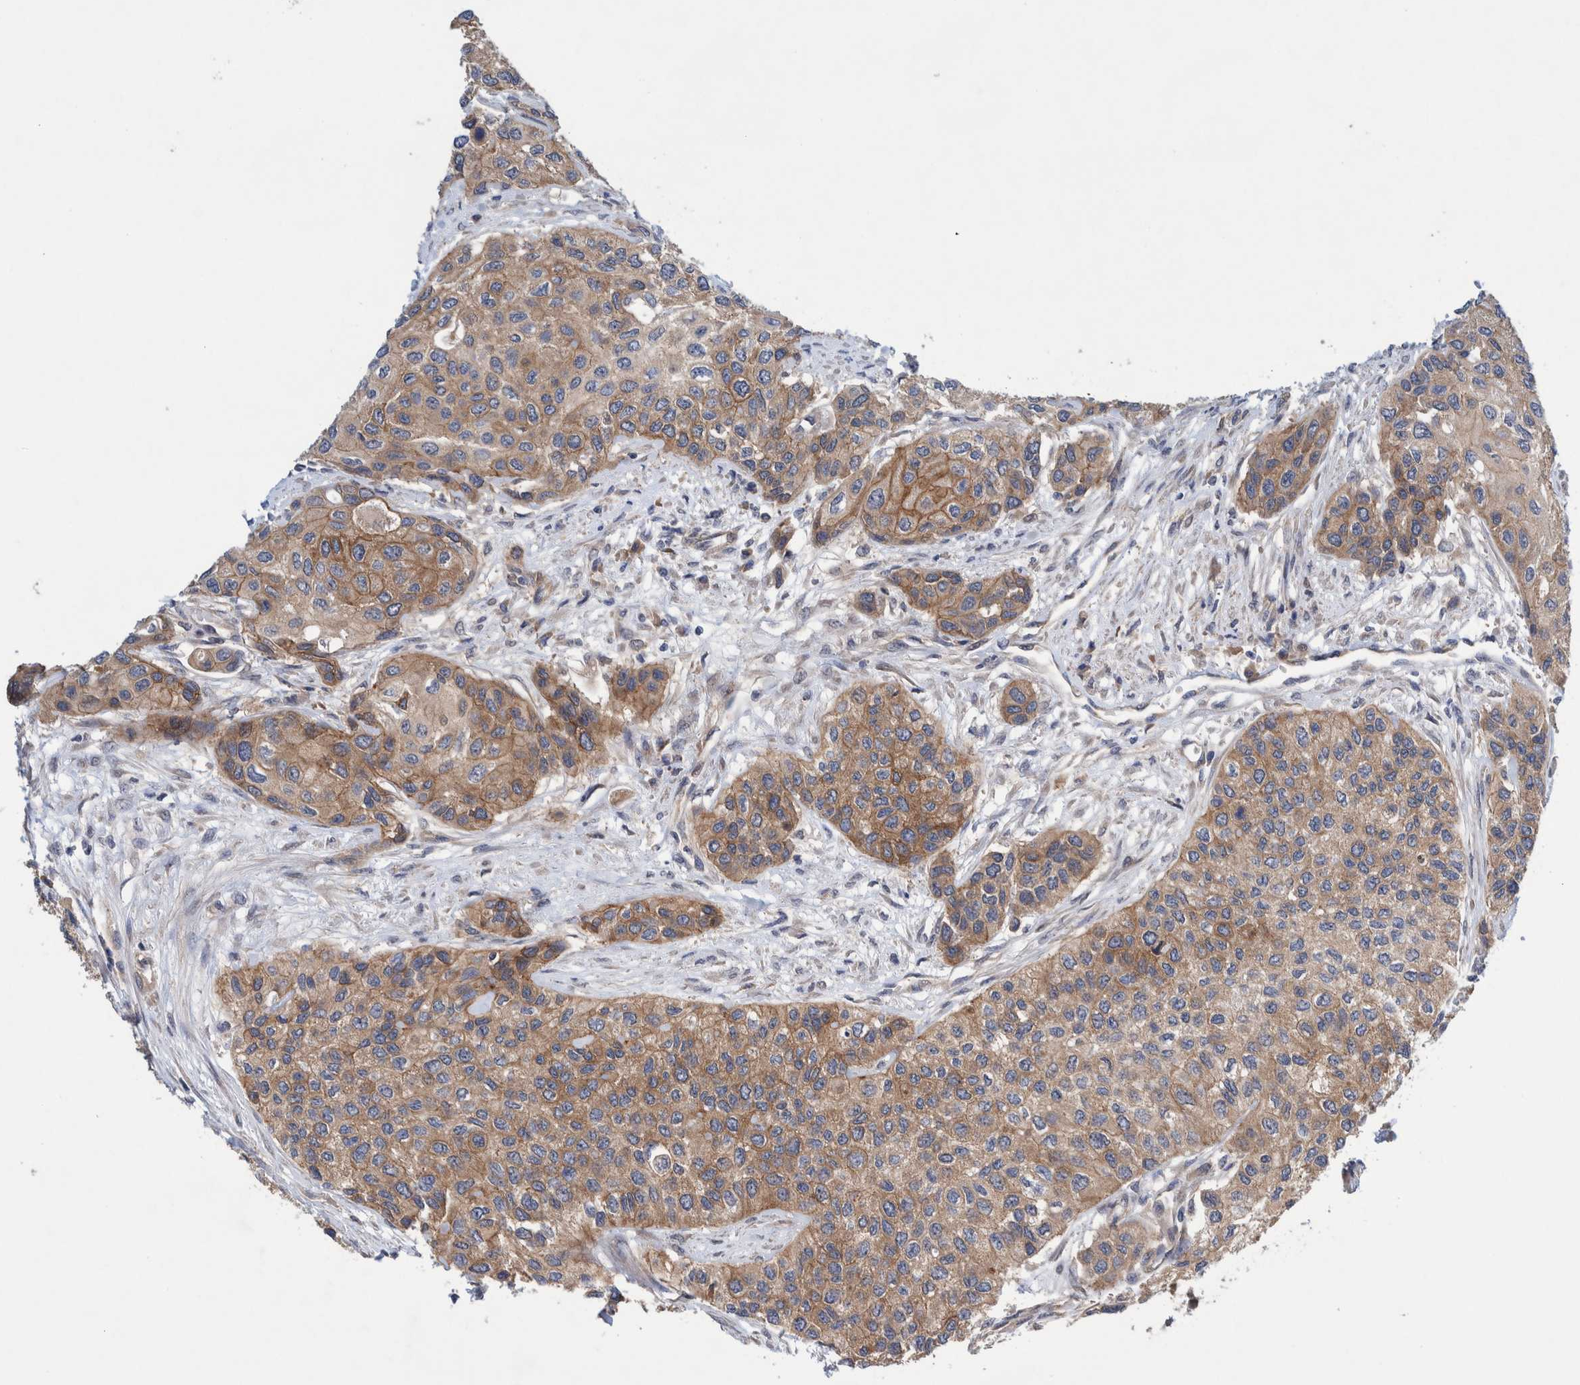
{"staining": {"intensity": "moderate", "quantity": ">75%", "location": "cytoplasmic/membranous"}, "tissue": "urothelial cancer", "cell_type": "Tumor cells", "image_type": "cancer", "snomed": [{"axis": "morphology", "description": "Urothelial carcinoma, High grade"}, {"axis": "topography", "description": "Urinary bladder"}], "caption": "High-magnification brightfield microscopy of urothelial cancer stained with DAB (3,3'-diaminobenzidine) (brown) and counterstained with hematoxylin (blue). tumor cells exhibit moderate cytoplasmic/membranous staining is identified in approximately>75% of cells.", "gene": "PIK3R6", "patient": {"sex": "female", "age": 56}}